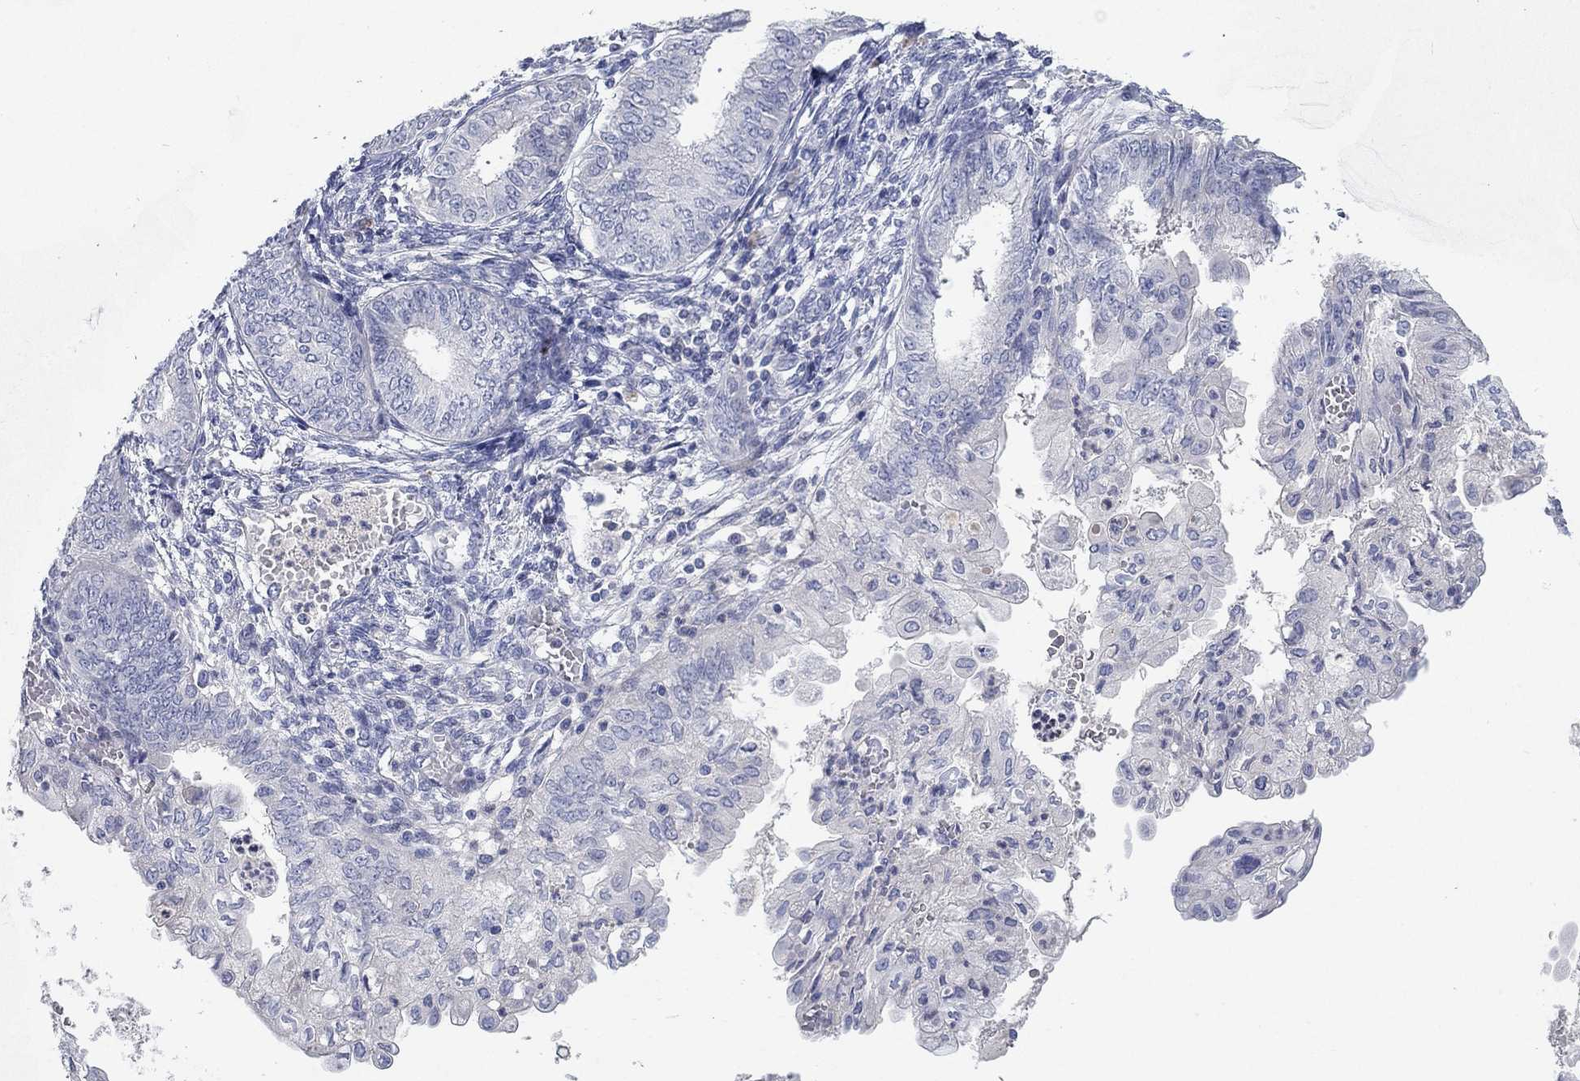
{"staining": {"intensity": "negative", "quantity": "none", "location": "none"}, "tissue": "endometrial cancer", "cell_type": "Tumor cells", "image_type": "cancer", "snomed": [{"axis": "morphology", "description": "Adenocarcinoma, NOS"}, {"axis": "topography", "description": "Endometrium"}], "caption": "A high-resolution image shows immunohistochemistry (IHC) staining of adenocarcinoma (endometrial), which exhibits no significant staining in tumor cells.", "gene": "TMEM249", "patient": {"sex": "female", "age": 68}}